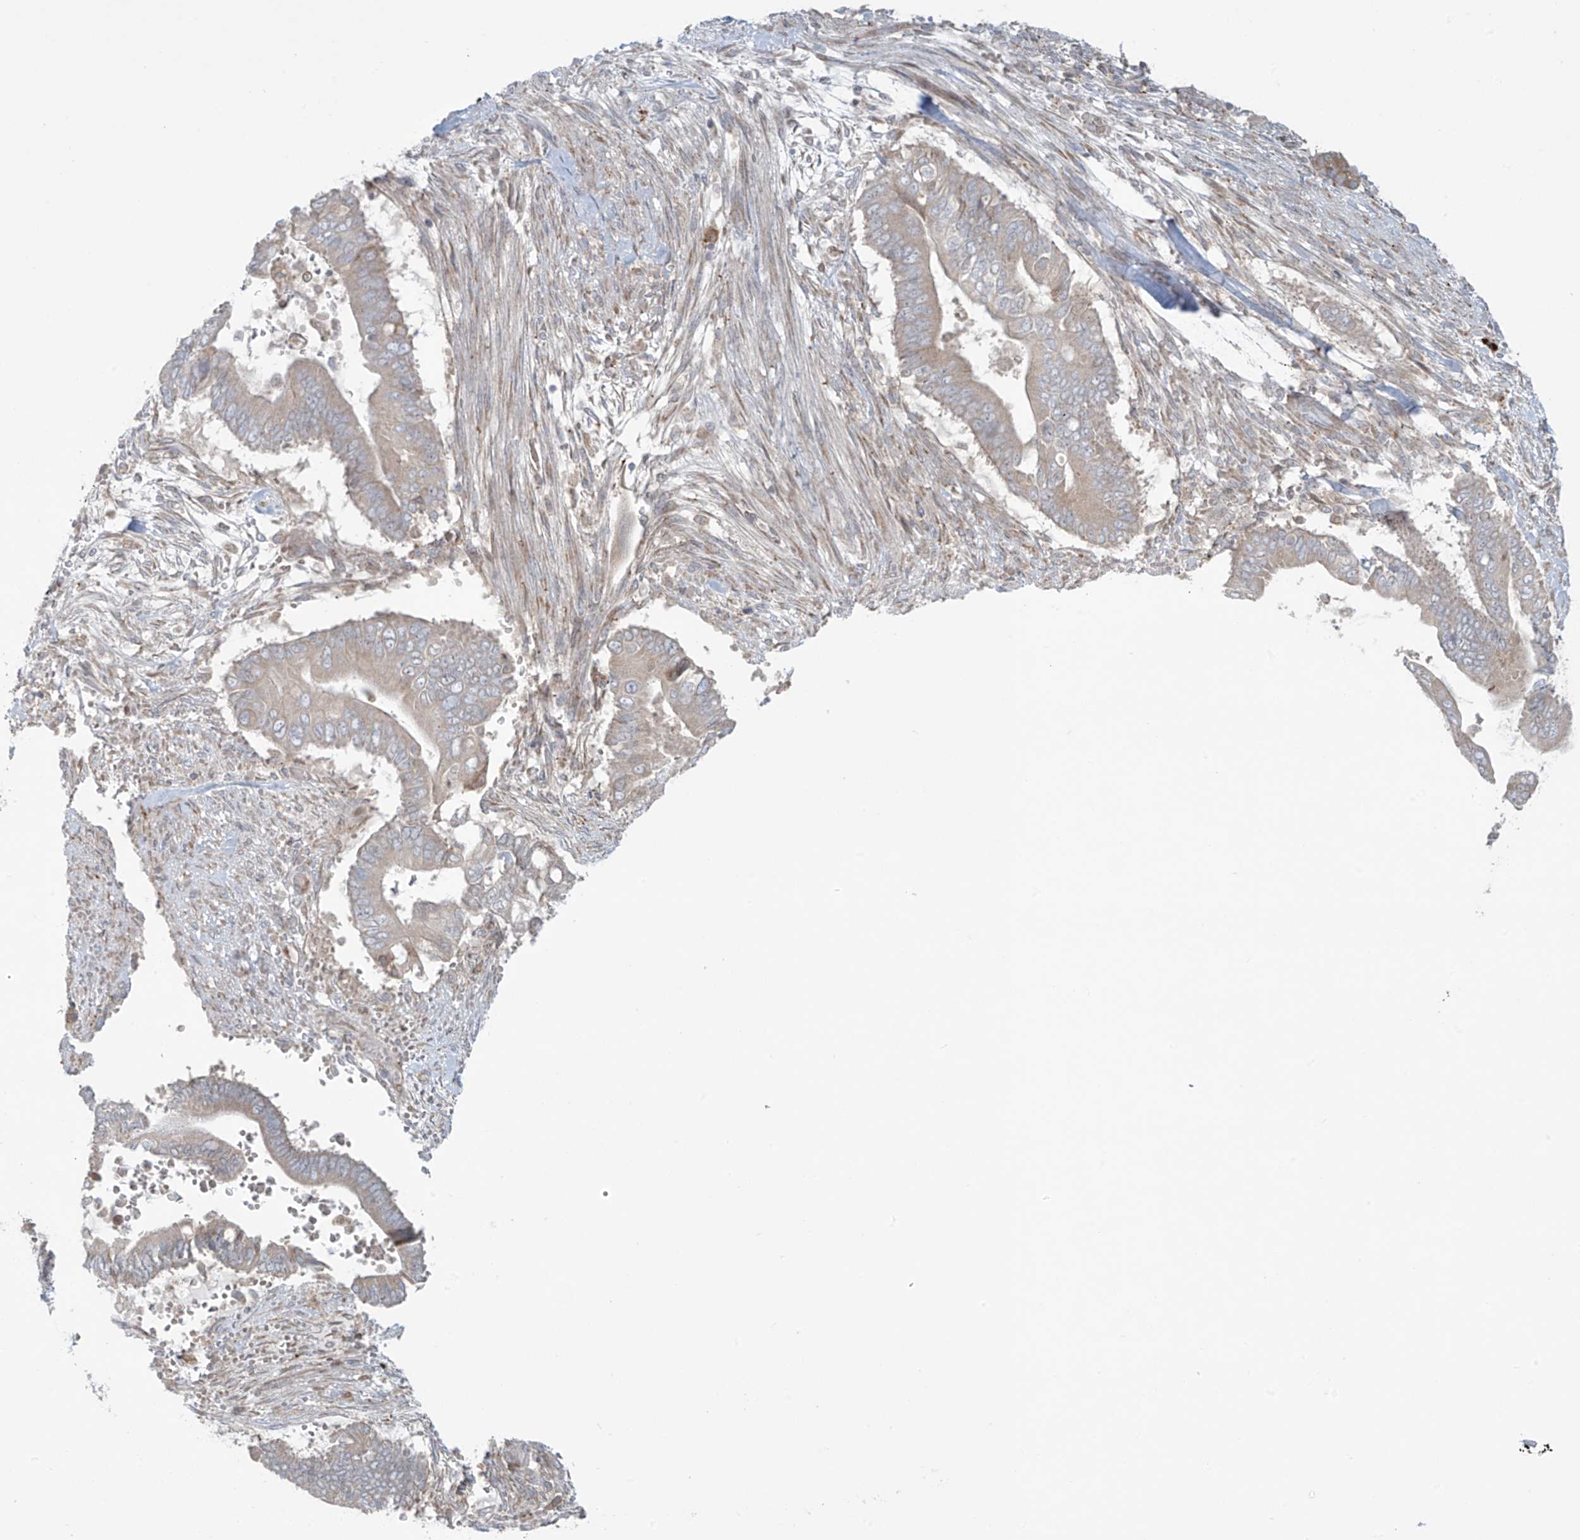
{"staining": {"intensity": "moderate", "quantity": "<25%", "location": "cytoplasmic/membranous"}, "tissue": "pancreatic cancer", "cell_type": "Tumor cells", "image_type": "cancer", "snomed": [{"axis": "morphology", "description": "Adenocarcinoma, NOS"}, {"axis": "topography", "description": "Pancreas"}], "caption": "Tumor cells exhibit low levels of moderate cytoplasmic/membranous staining in about <25% of cells in human adenocarcinoma (pancreatic). (DAB IHC, brown staining for protein, blue staining for nuclei).", "gene": "PPAT", "patient": {"sex": "male", "age": 68}}